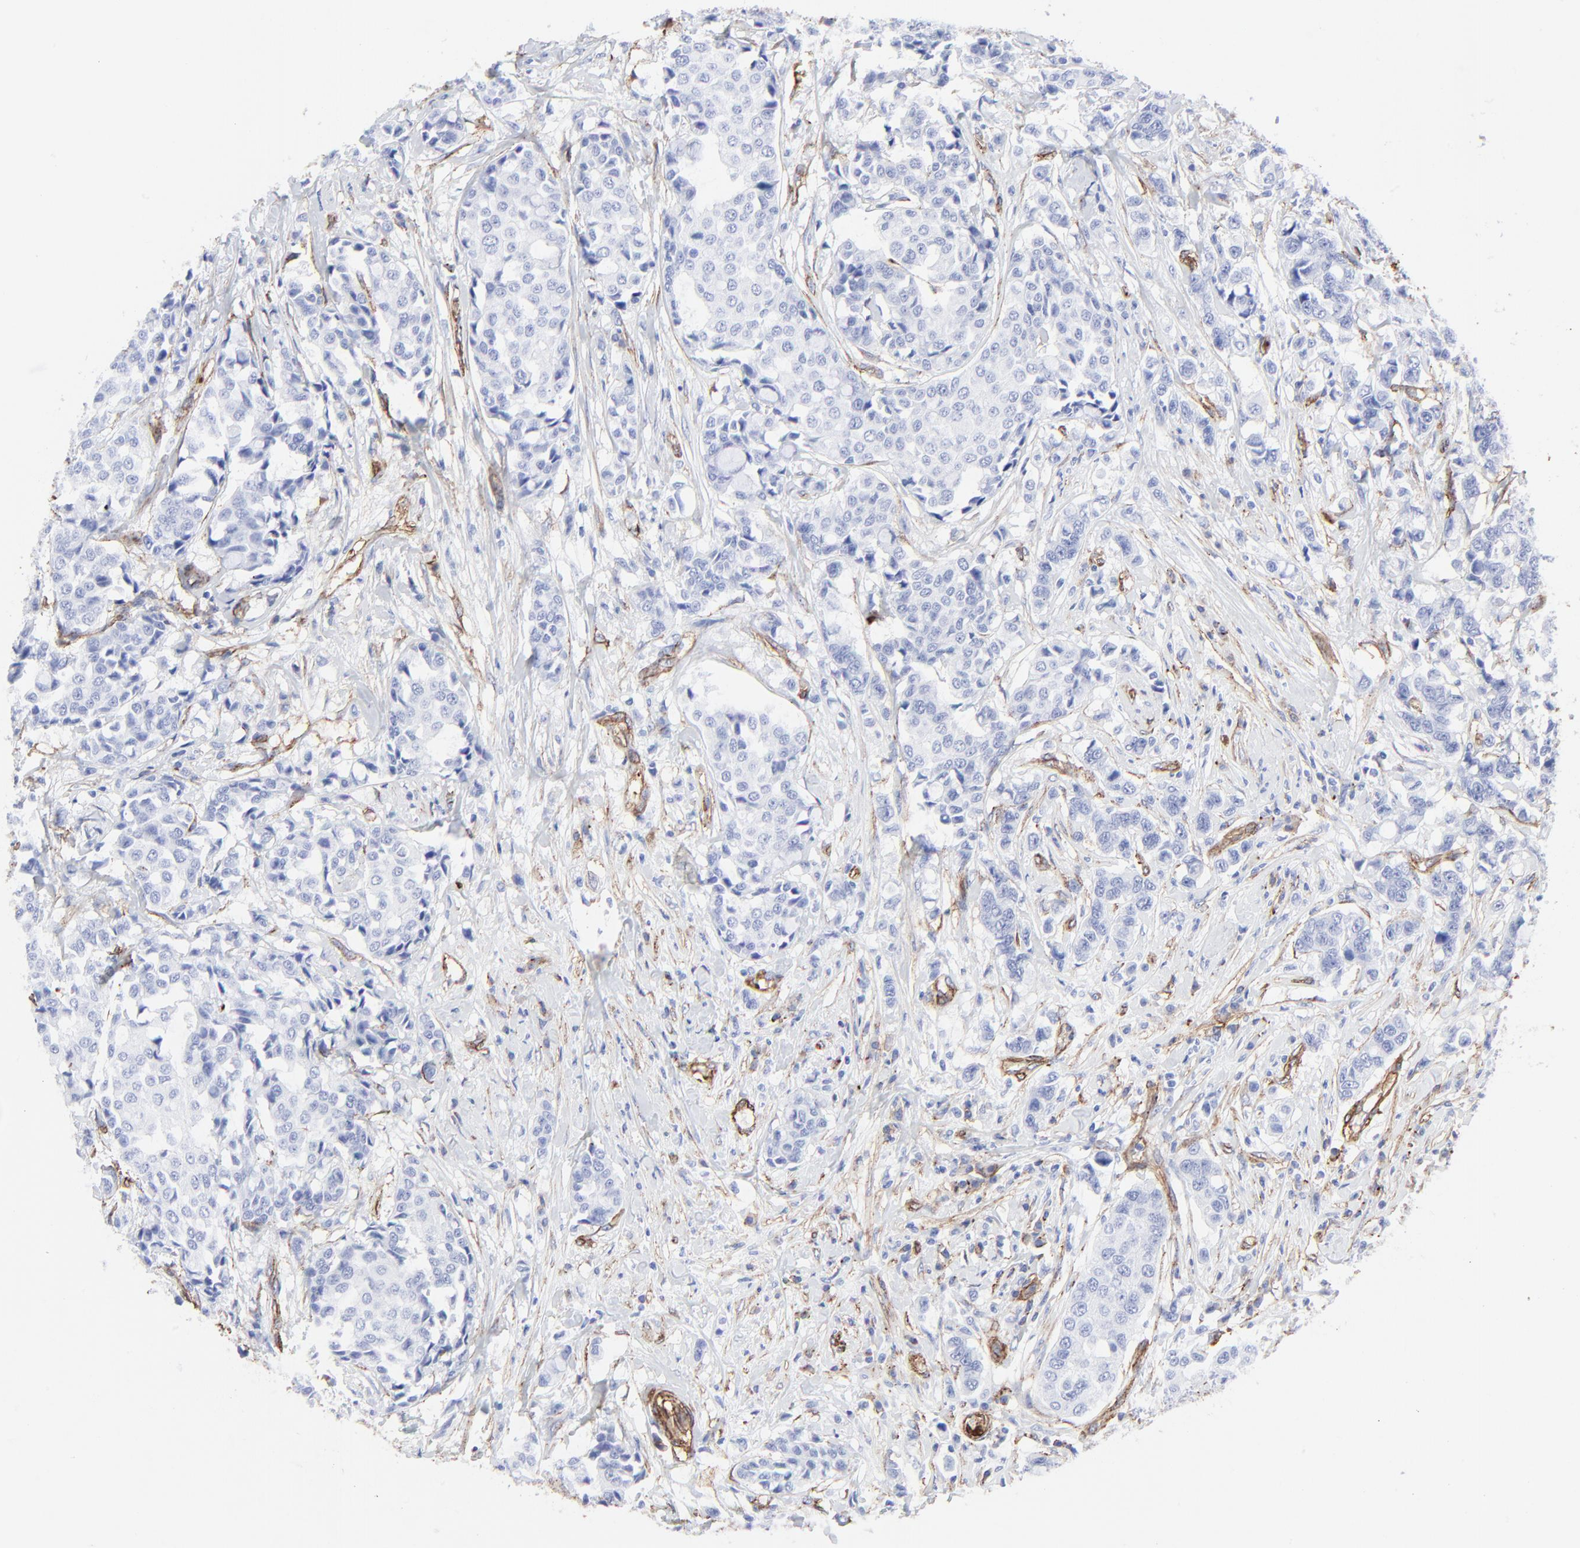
{"staining": {"intensity": "negative", "quantity": "none", "location": "none"}, "tissue": "breast cancer", "cell_type": "Tumor cells", "image_type": "cancer", "snomed": [{"axis": "morphology", "description": "Duct carcinoma"}, {"axis": "topography", "description": "Breast"}], "caption": "A histopathology image of invasive ductal carcinoma (breast) stained for a protein shows no brown staining in tumor cells.", "gene": "CAV1", "patient": {"sex": "female", "age": 27}}